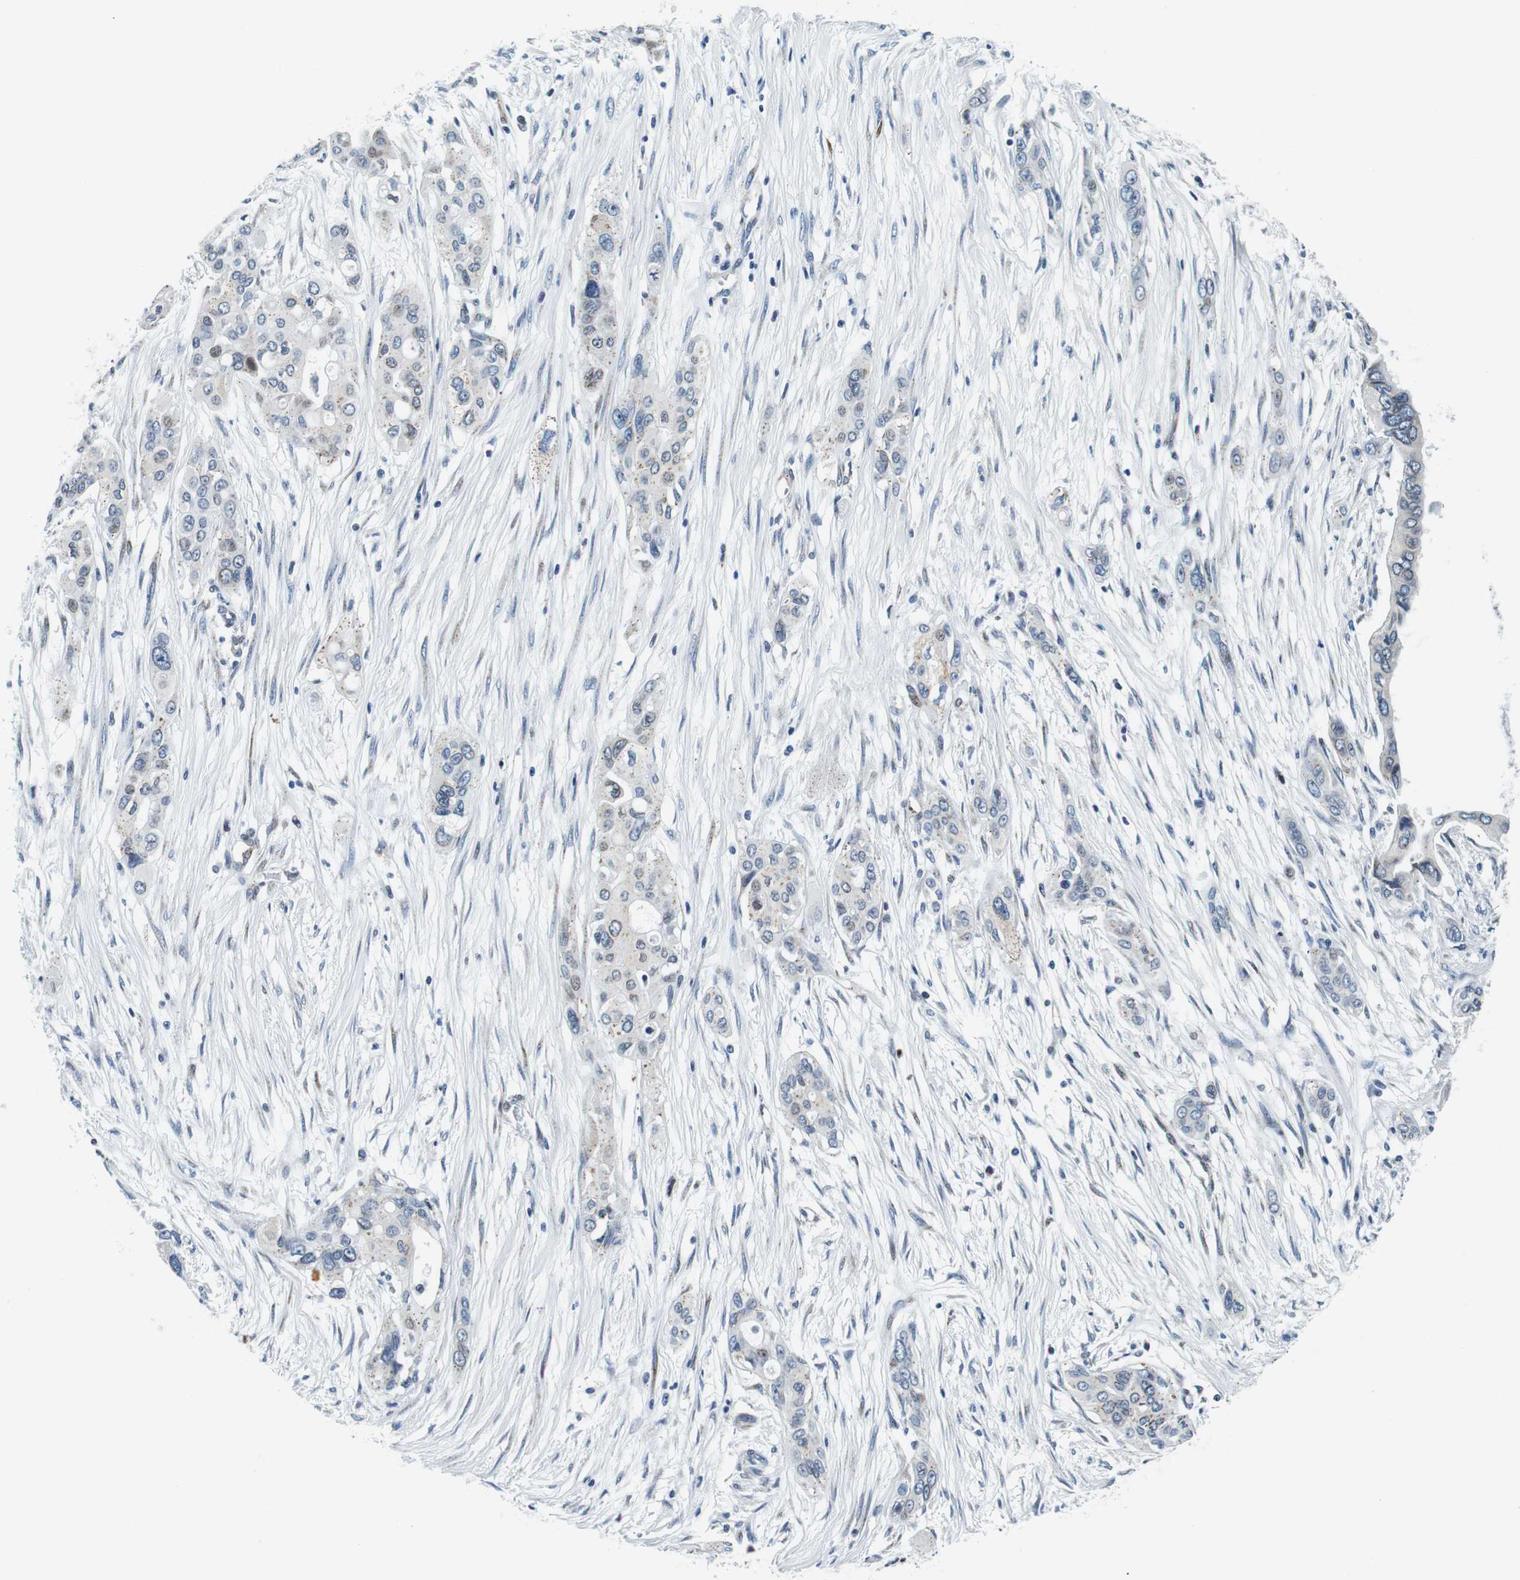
{"staining": {"intensity": "weak", "quantity": "<25%", "location": "cytoplasmic/membranous"}, "tissue": "pancreatic cancer", "cell_type": "Tumor cells", "image_type": "cancer", "snomed": [{"axis": "morphology", "description": "Adenocarcinoma, NOS"}, {"axis": "topography", "description": "Pancreas"}], "caption": "A micrograph of adenocarcinoma (pancreatic) stained for a protein shows no brown staining in tumor cells.", "gene": "FAR2", "patient": {"sex": "female", "age": 60}}